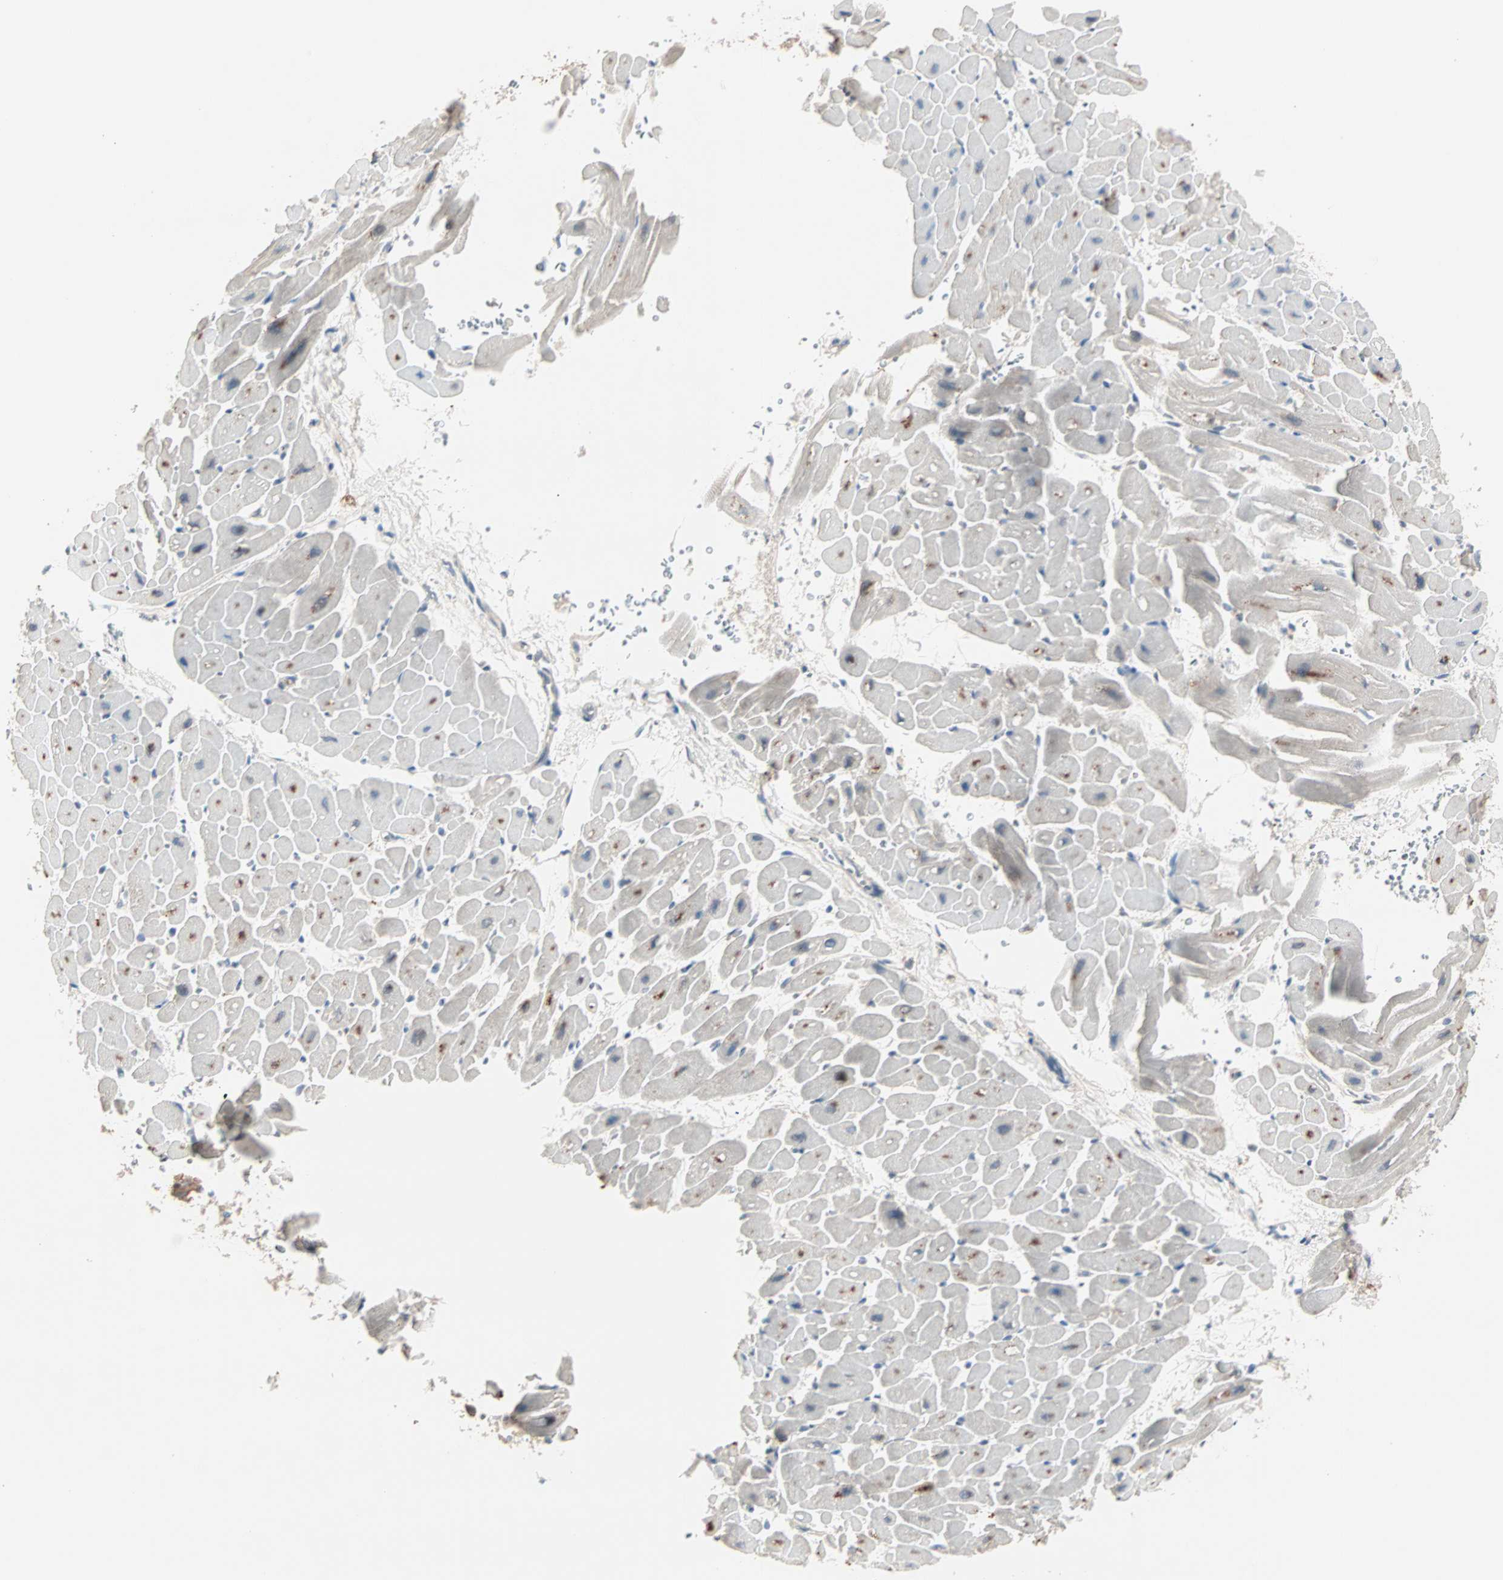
{"staining": {"intensity": "negative", "quantity": "none", "location": "none"}, "tissue": "heart muscle", "cell_type": "Cardiomyocytes", "image_type": "normal", "snomed": [{"axis": "morphology", "description": "Normal tissue, NOS"}, {"axis": "topography", "description": "Heart"}], "caption": "This is a photomicrograph of IHC staining of unremarkable heart muscle, which shows no staining in cardiomyocytes.", "gene": "CAD", "patient": {"sex": "male", "age": 45}}